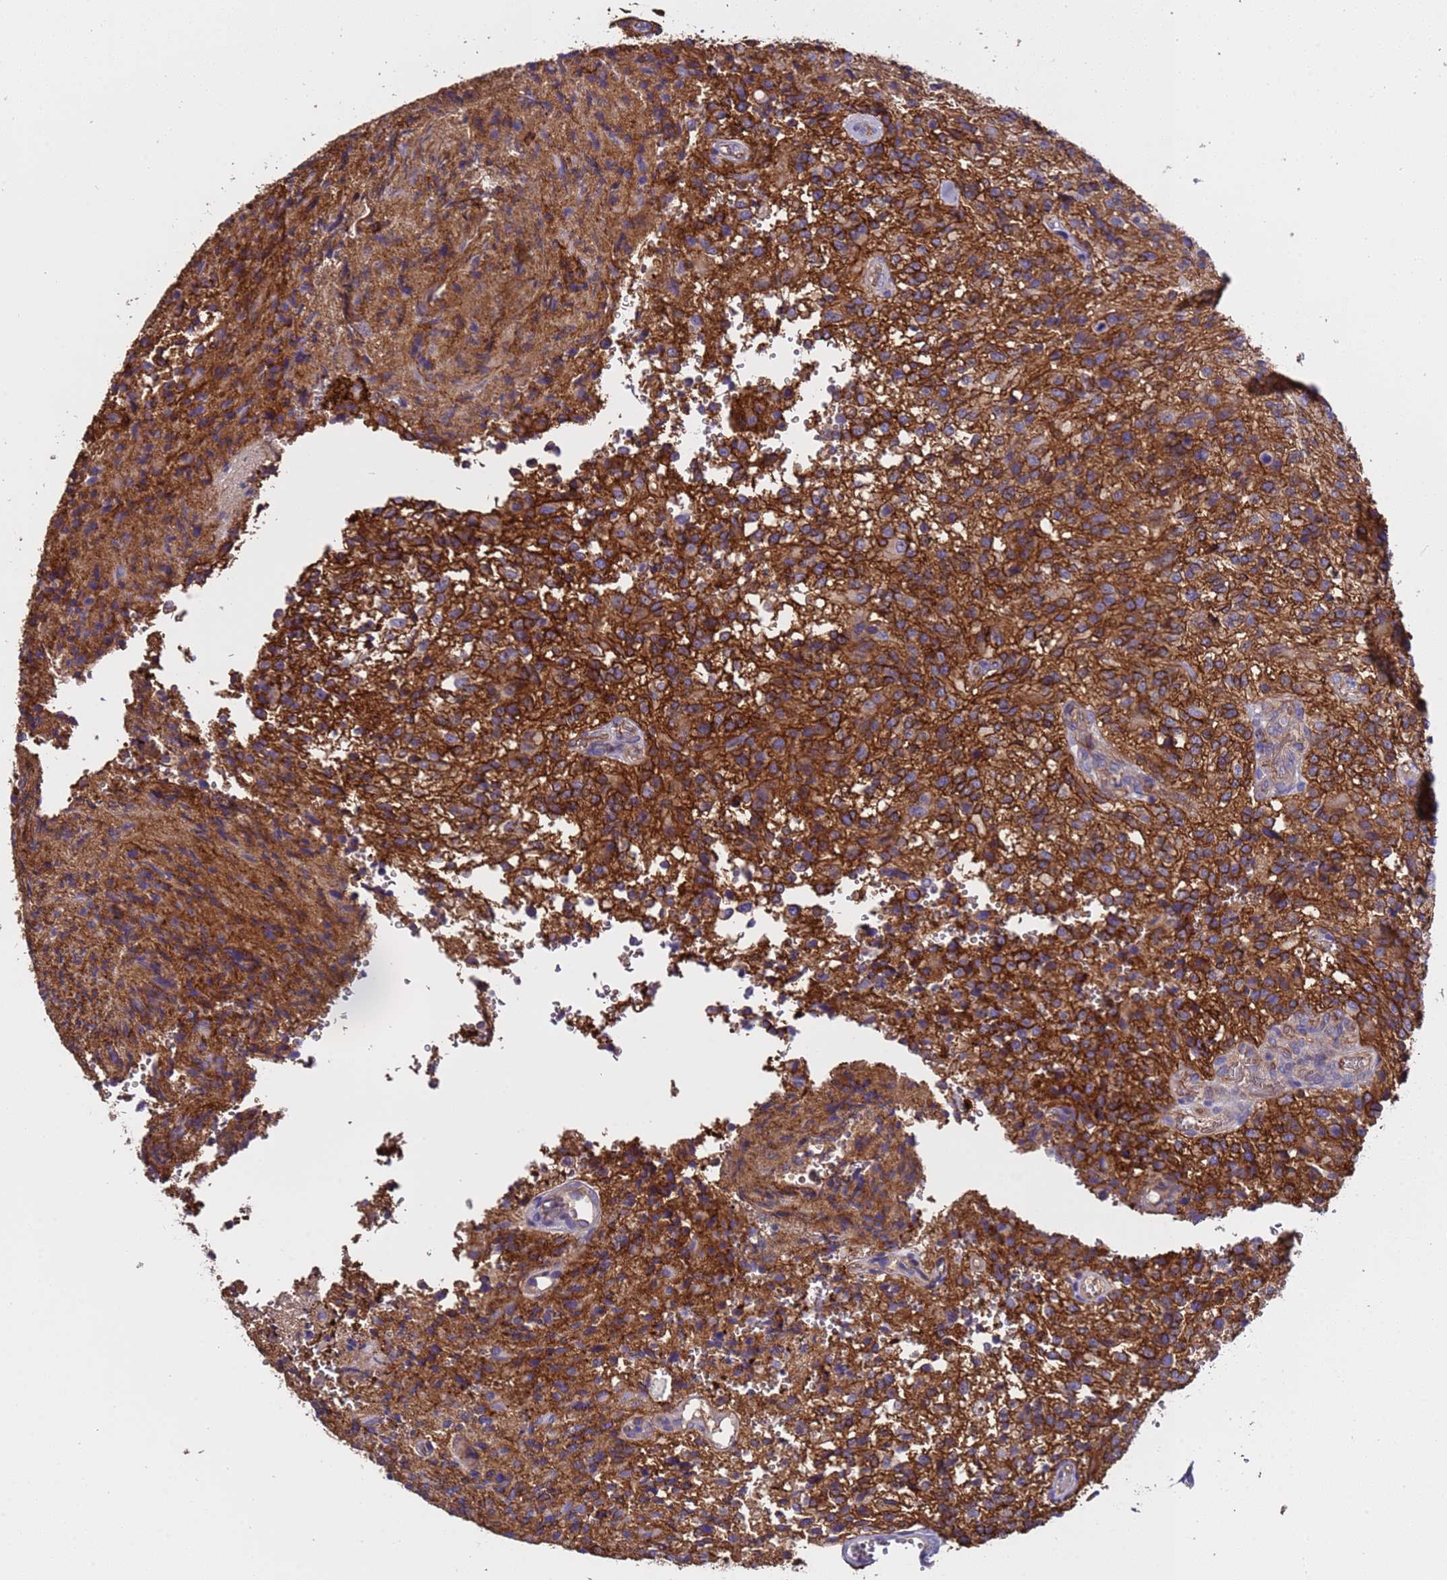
{"staining": {"intensity": "moderate", "quantity": ">75%", "location": "cytoplasmic/membranous"}, "tissue": "glioma", "cell_type": "Tumor cells", "image_type": "cancer", "snomed": [{"axis": "morphology", "description": "Normal tissue, NOS"}, {"axis": "morphology", "description": "Glioma, malignant, High grade"}, {"axis": "topography", "description": "Cerebral cortex"}], "caption": "An image of malignant glioma (high-grade) stained for a protein reveals moderate cytoplasmic/membranous brown staining in tumor cells.", "gene": "ZNF248", "patient": {"sex": "male", "age": 56}}